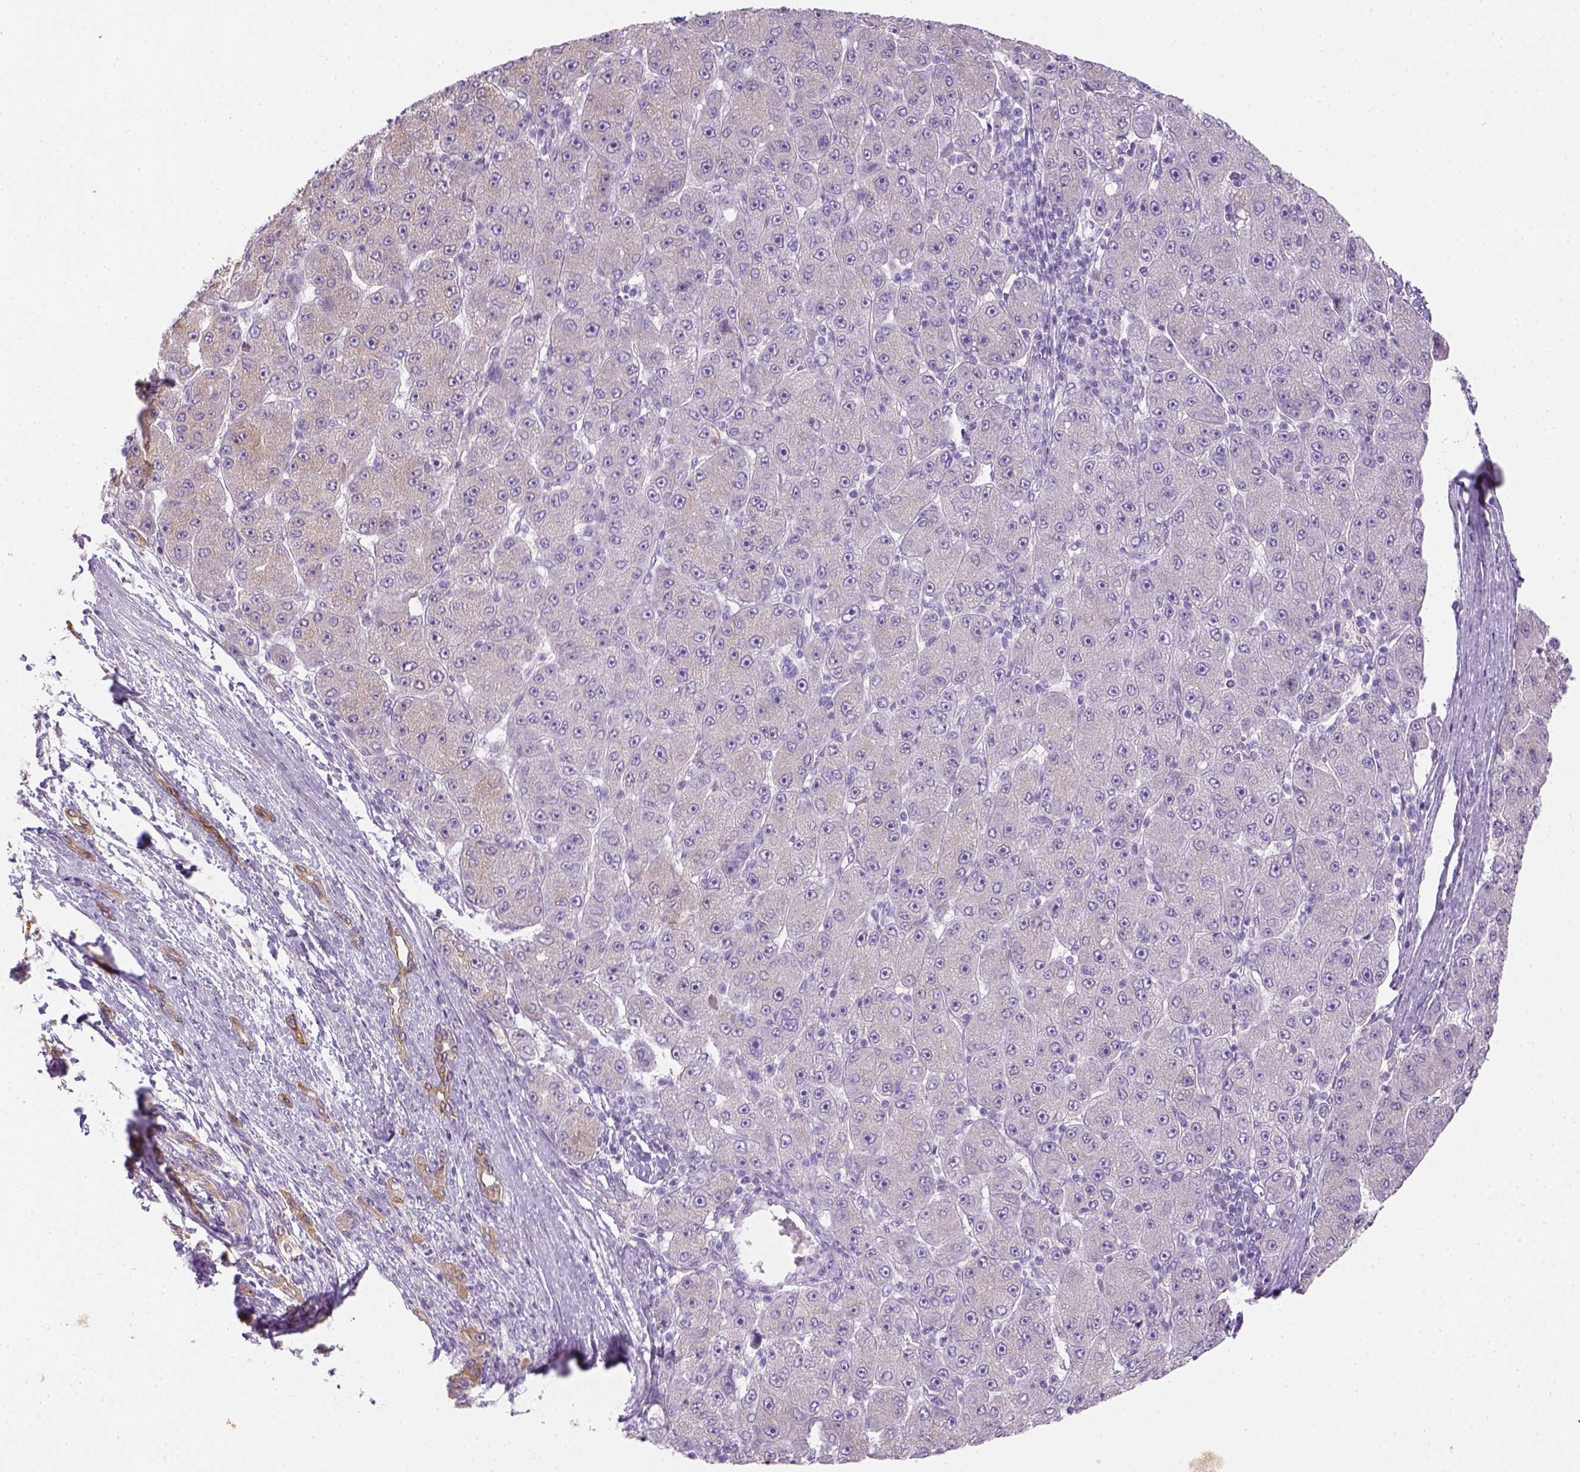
{"staining": {"intensity": "negative", "quantity": "none", "location": "none"}, "tissue": "liver cancer", "cell_type": "Tumor cells", "image_type": "cancer", "snomed": [{"axis": "morphology", "description": "Carcinoma, Hepatocellular, NOS"}, {"axis": "topography", "description": "Liver"}], "caption": "This is a micrograph of immunohistochemistry (IHC) staining of liver cancer, which shows no positivity in tumor cells. (Stains: DAB (3,3'-diaminobenzidine) IHC with hematoxylin counter stain, Microscopy: brightfield microscopy at high magnification).", "gene": "CACNB1", "patient": {"sex": "male", "age": 67}}